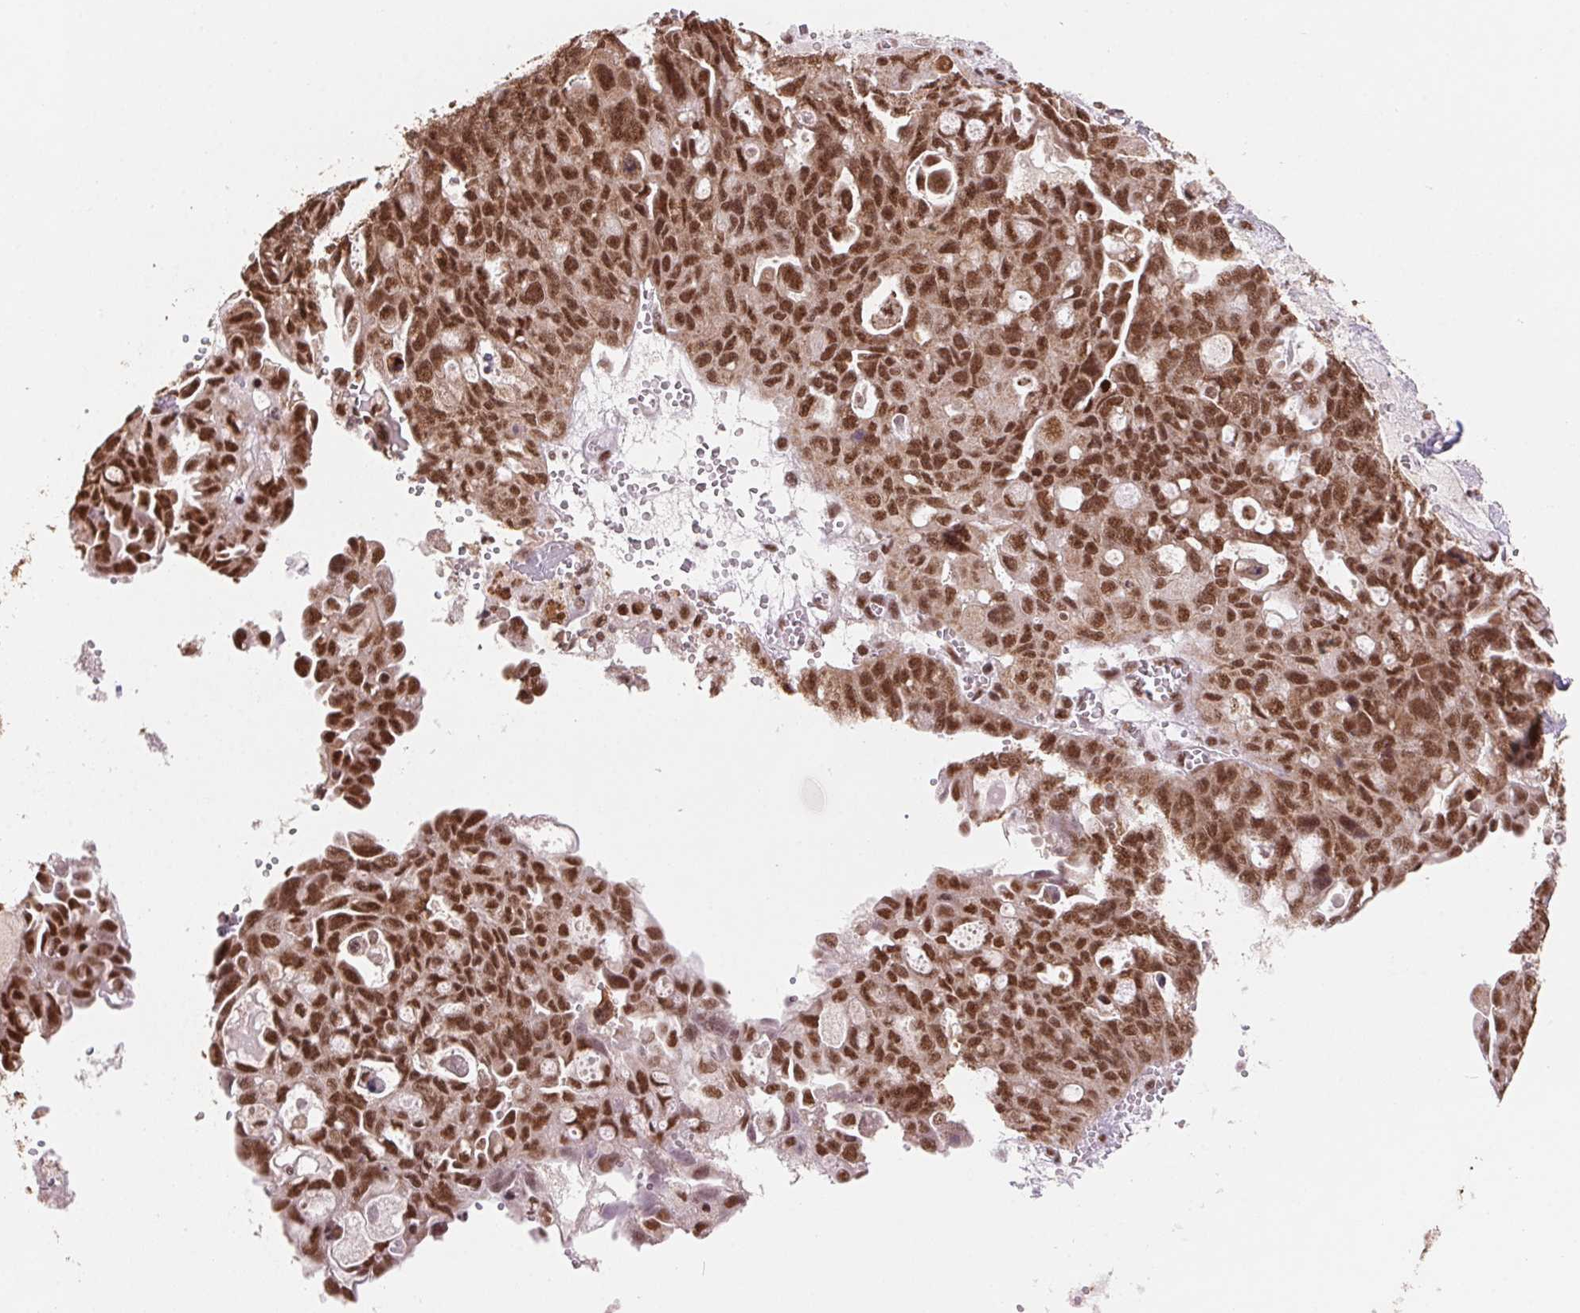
{"staining": {"intensity": "strong", "quantity": ">75%", "location": "nuclear"}, "tissue": "ovarian cancer", "cell_type": "Tumor cells", "image_type": "cancer", "snomed": [{"axis": "morphology", "description": "Carcinoma, endometroid"}, {"axis": "topography", "description": "Ovary"}], "caption": "The micrograph reveals a brown stain indicating the presence of a protein in the nuclear of tumor cells in ovarian cancer.", "gene": "SNRPG", "patient": {"sex": "female", "age": 70}}